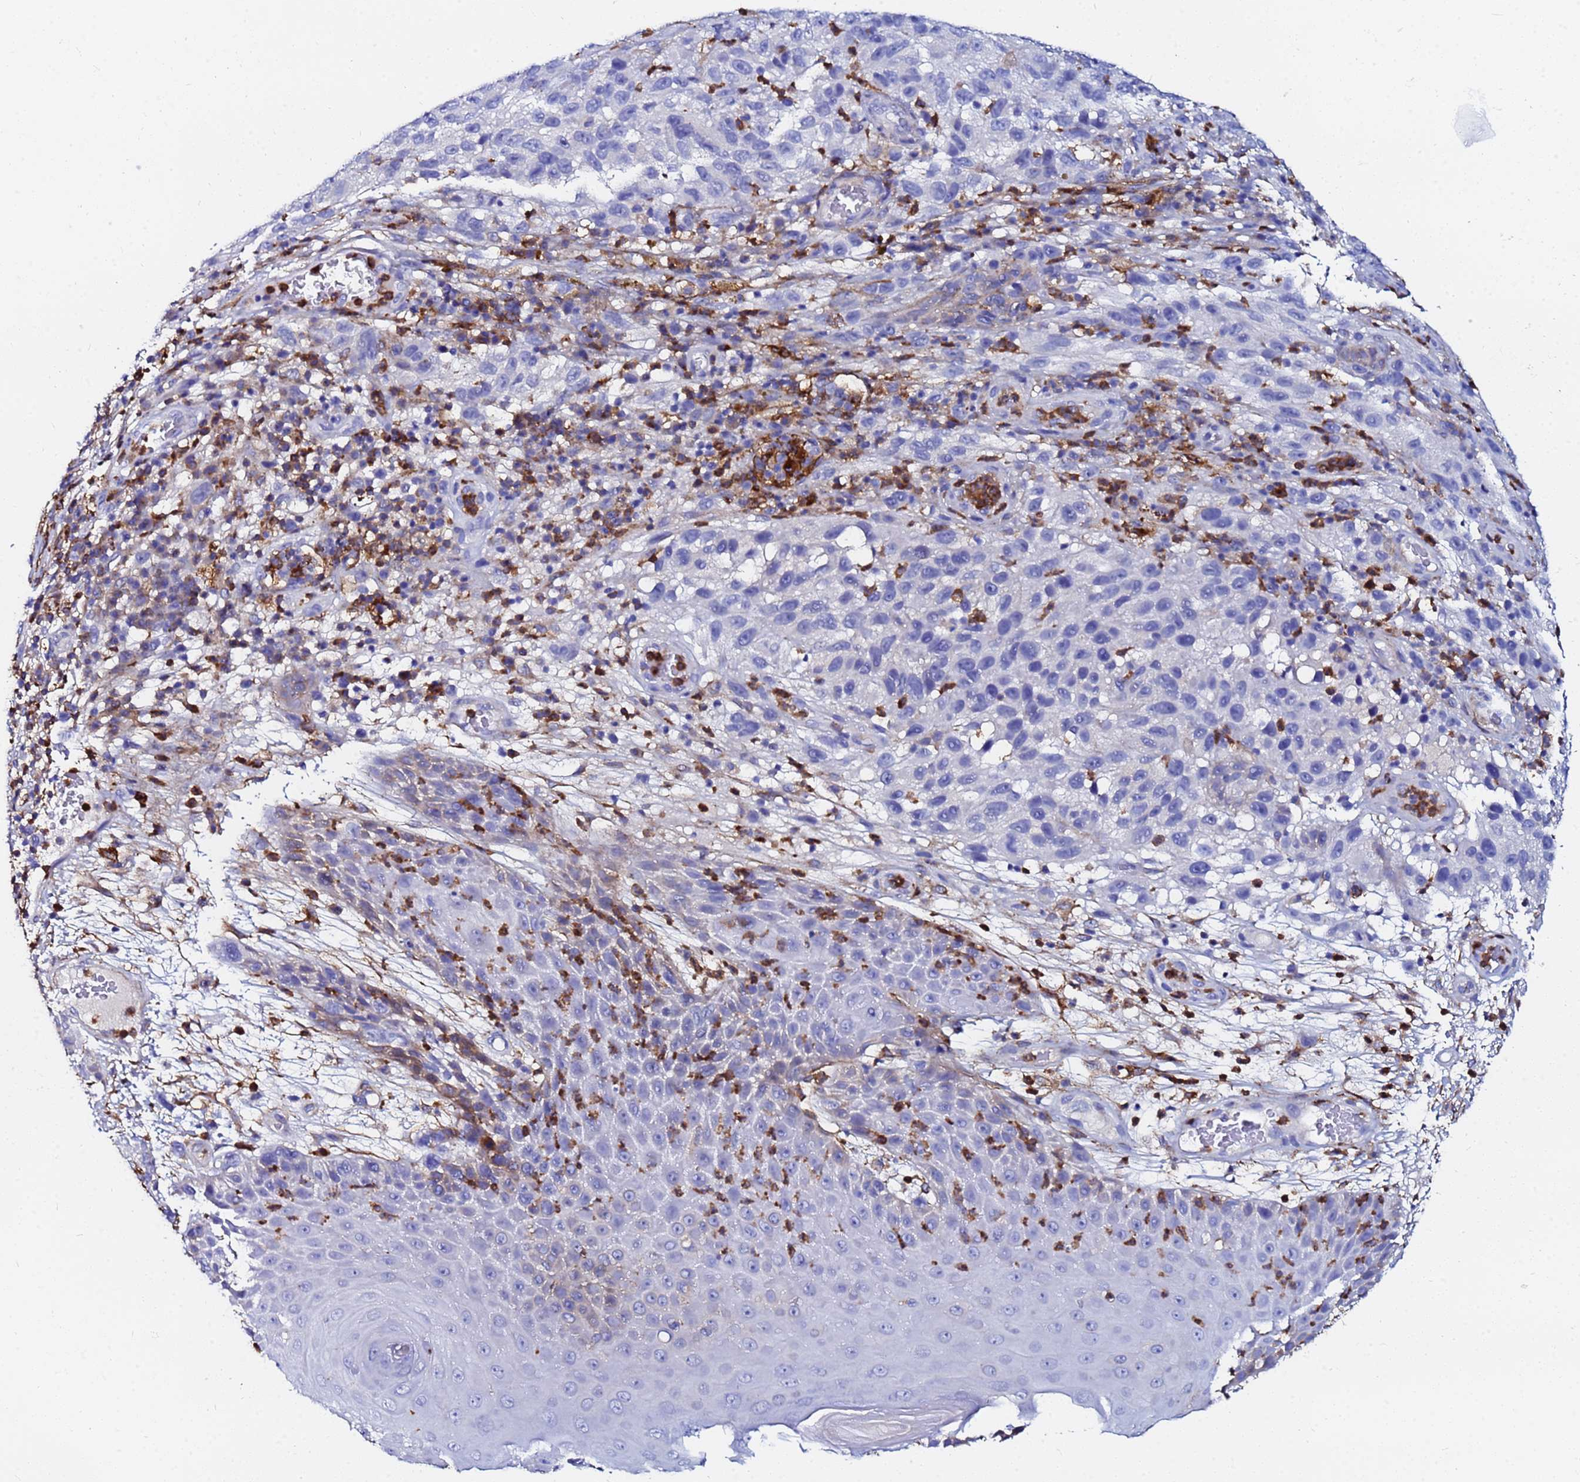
{"staining": {"intensity": "negative", "quantity": "none", "location": "none"}, "tissue": "melanoma", "cell_type": "Tumor cells", "image_type": "cancer", "snomed": [{"axis": "morphology", "description": "Malignant melanoma, NOS"}, {"axis": "topography", "description": "Skin"}], "caption": "Immunohistochemical staining of melanoma reveals no significant expression in tumor cells. (Brightfield microscopy of DAB (3,3'-diaminobenzidine) immunohistochemistry at high magnification).", "gene": "BASP1", "patient": {"sex": "female", "age": 96}}